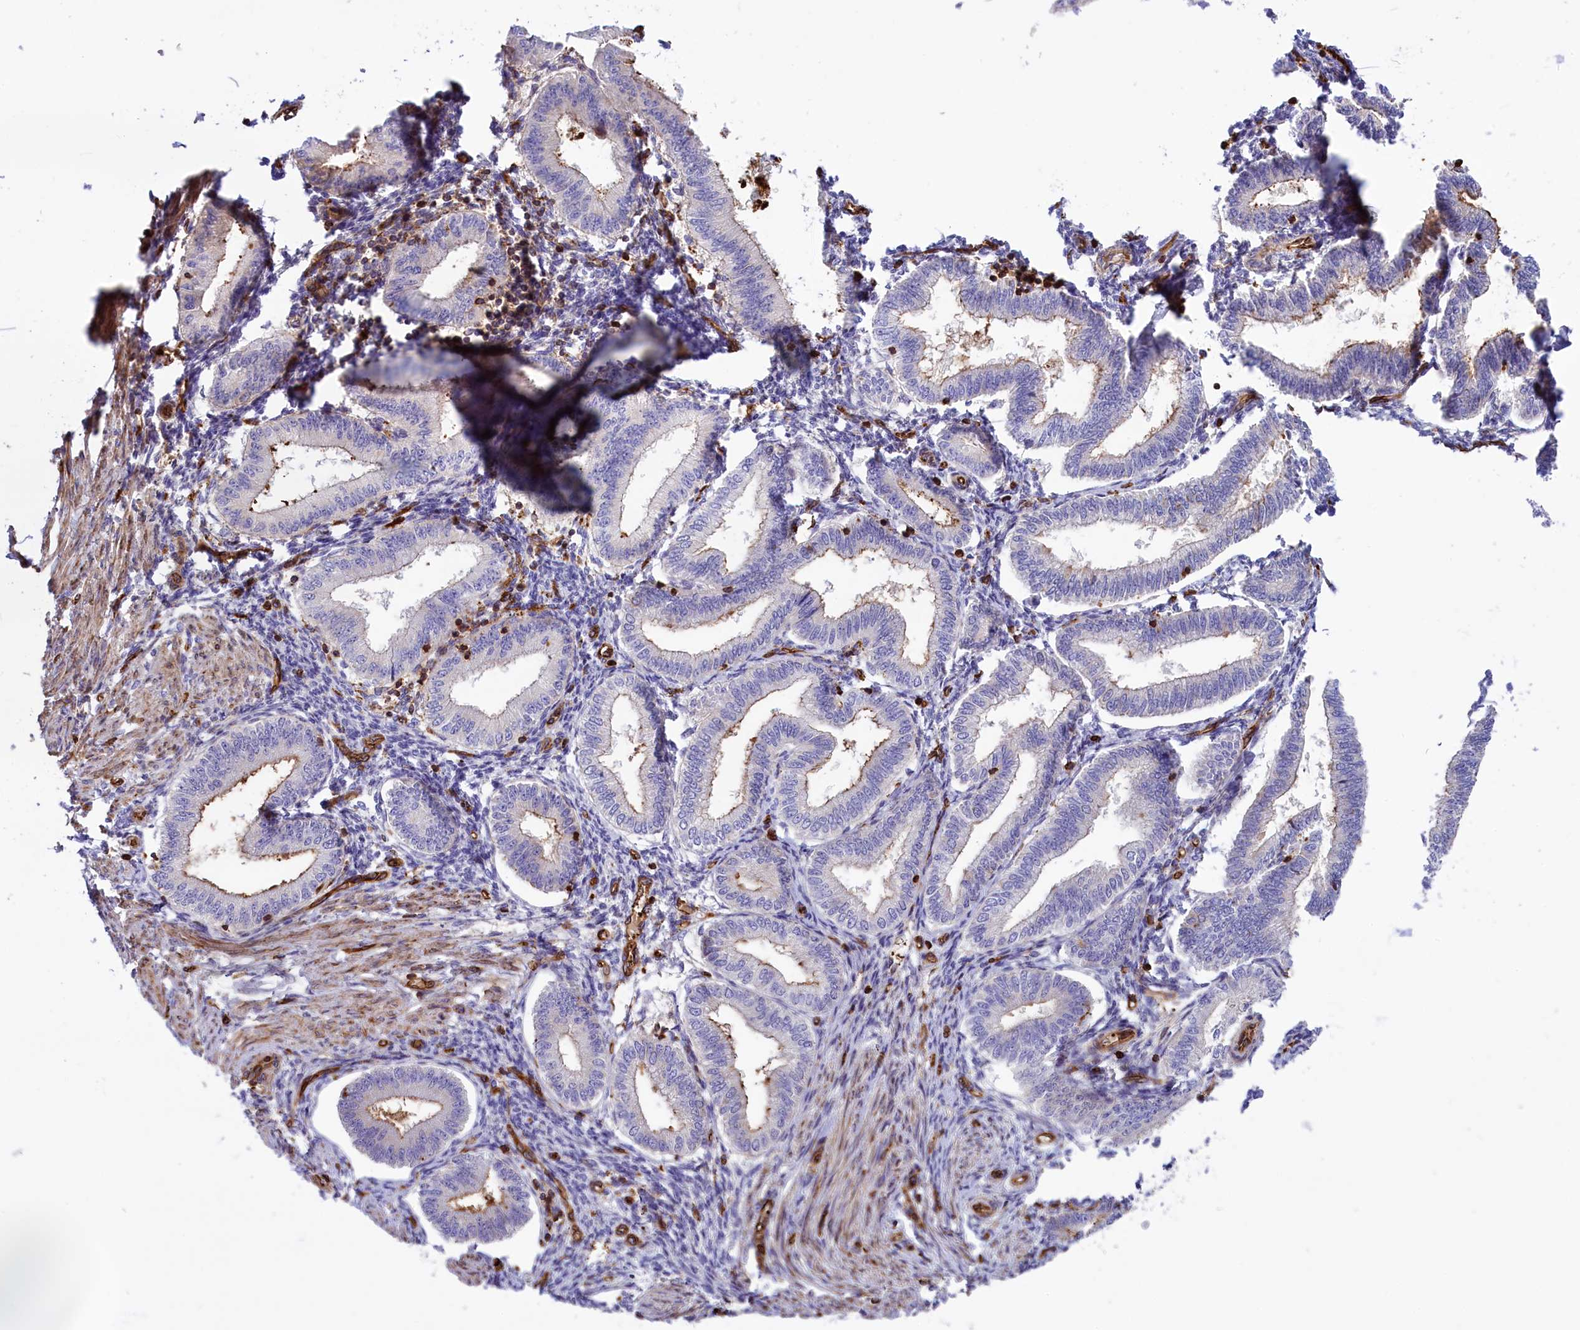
{"staining": {"intensity": "weak", "quantity": "<25%", "location": "cytoplasmic/membranous"}, "tissue": "endometrium", "cell_type": "Cells in endometrial stroma", "image_type": "normal", "snomed": [{"axis": "morphology", "description": "Normal tissue, NOS"}, {"axis": "topography", "description": "Endometrium"}], "caption": "This micrograph is of benign endometrium stained with immunohistochemistry (IHC) to label a protein in brown with the nuclei are counter-stained blue. There is no expression in cells in endometrial stroma.", "gene": "CD99L2", "patient": {"sex": "female", "age": 39}}